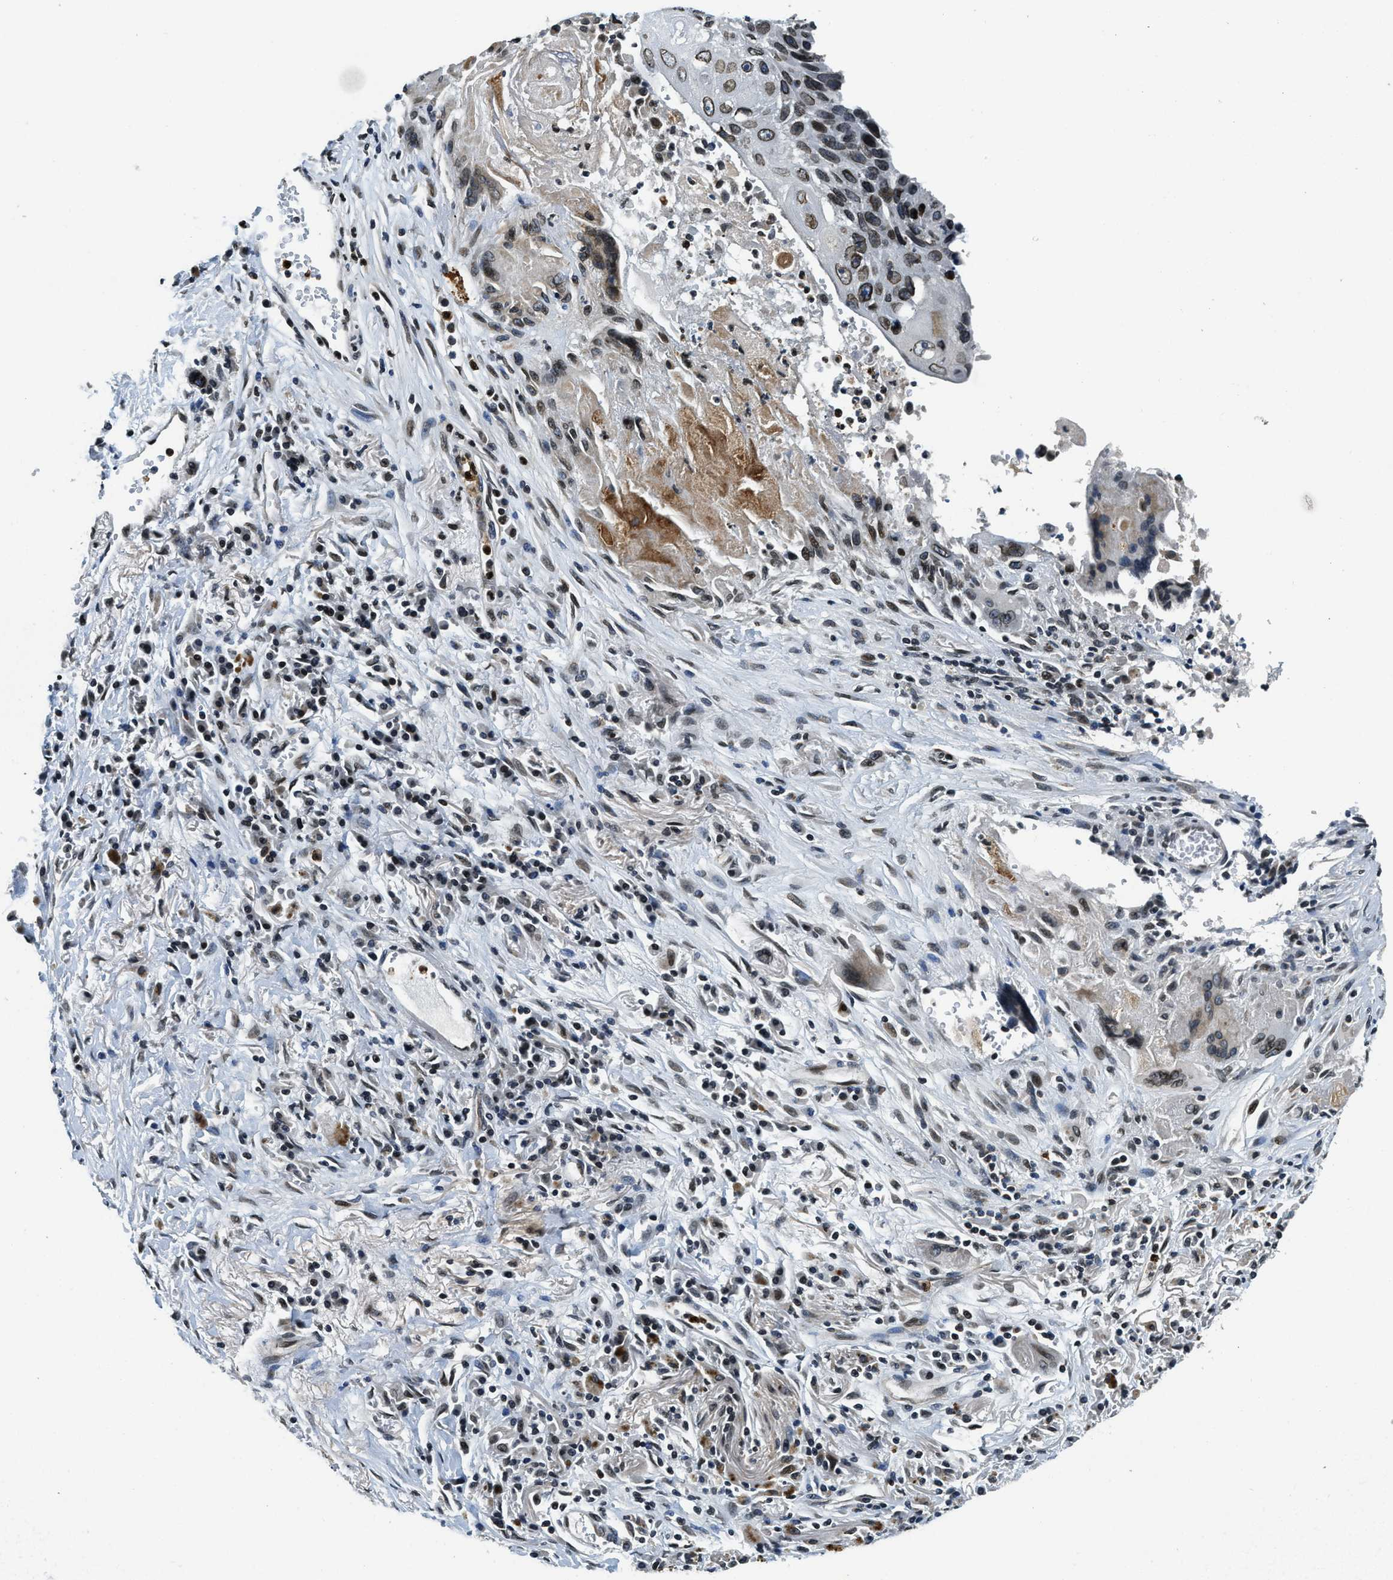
{"staining": {"intensity": "moderate", "quantity": ">75%", "location": "cytoplasmic/membranous,nuclear"}, "tissue": "lung cancer", "cell_type": "Tumor cells", "image_type": "cancer", "snomed": [{"axis": "morphology", "description": "Squamous cell carcinoma, NOS"}, {"axis": "topography", "description": "Lung"}], "caption": "Lung cancer stained with a protein marker exhibits moderate staining in tumor cells.", "gene": "ZC3HC1", "patient": {"sex": "male", "age": 61}}